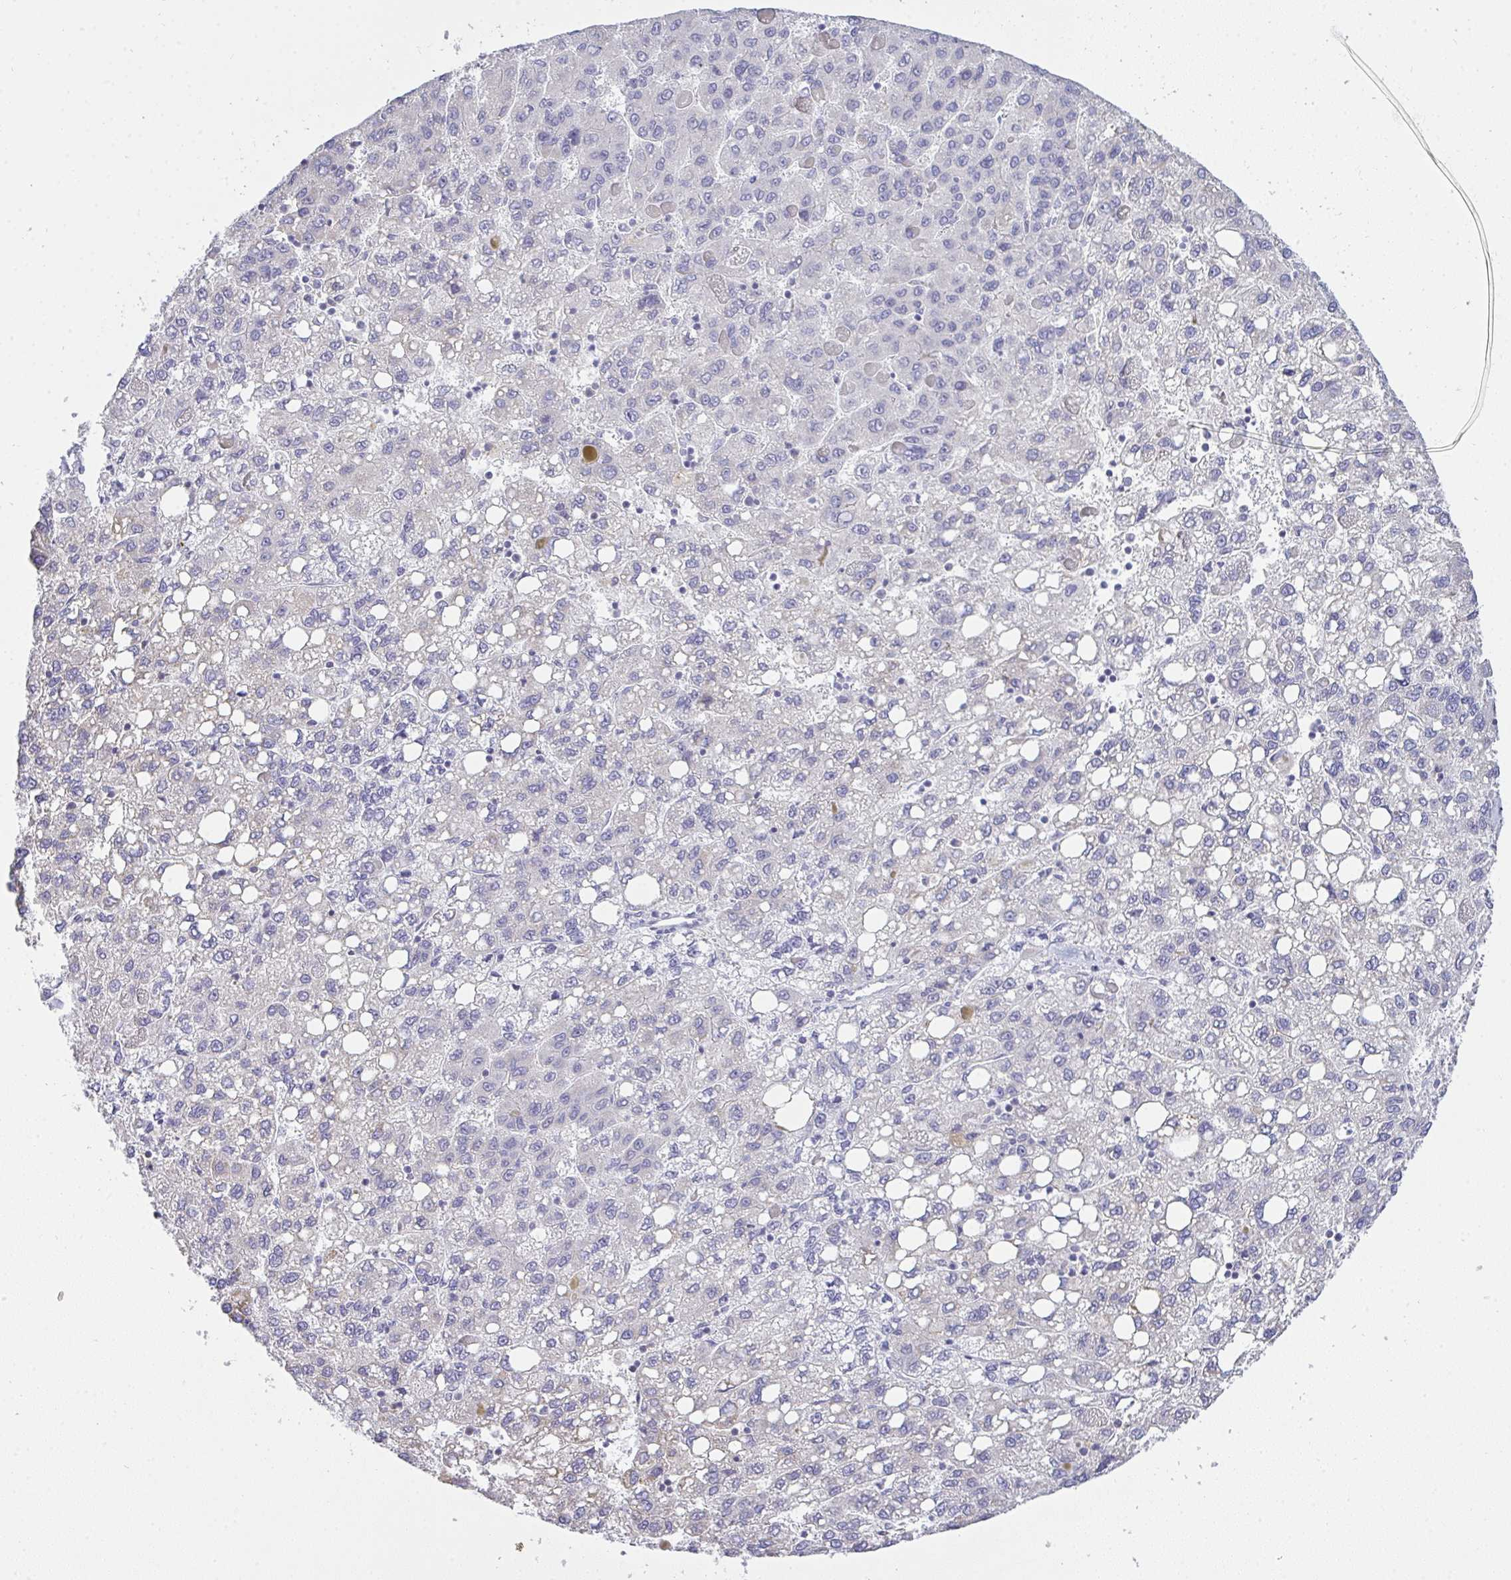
{"staining": {"intensity": "negative", "quantity": "none", "location": "none"}, "tissue": "liver cancer", "cell_type": "Tumor cells", "image_type": "cancer", "snomed": [{"axis": "morphology", "description": "Carcinoma, Hepatocellular, NOS"}, {"axis": "topography", "description": "Liver"}], "caption": "This image is of liver hepatocellular carcinoma stained with immunohistochemistry (IHC) to label a protein in brown with the nuclei are counter-stained blue. There is no expression in tumor cells.", "gene": "GSDMB", "patient": {"sex": "female", "age": 82}}